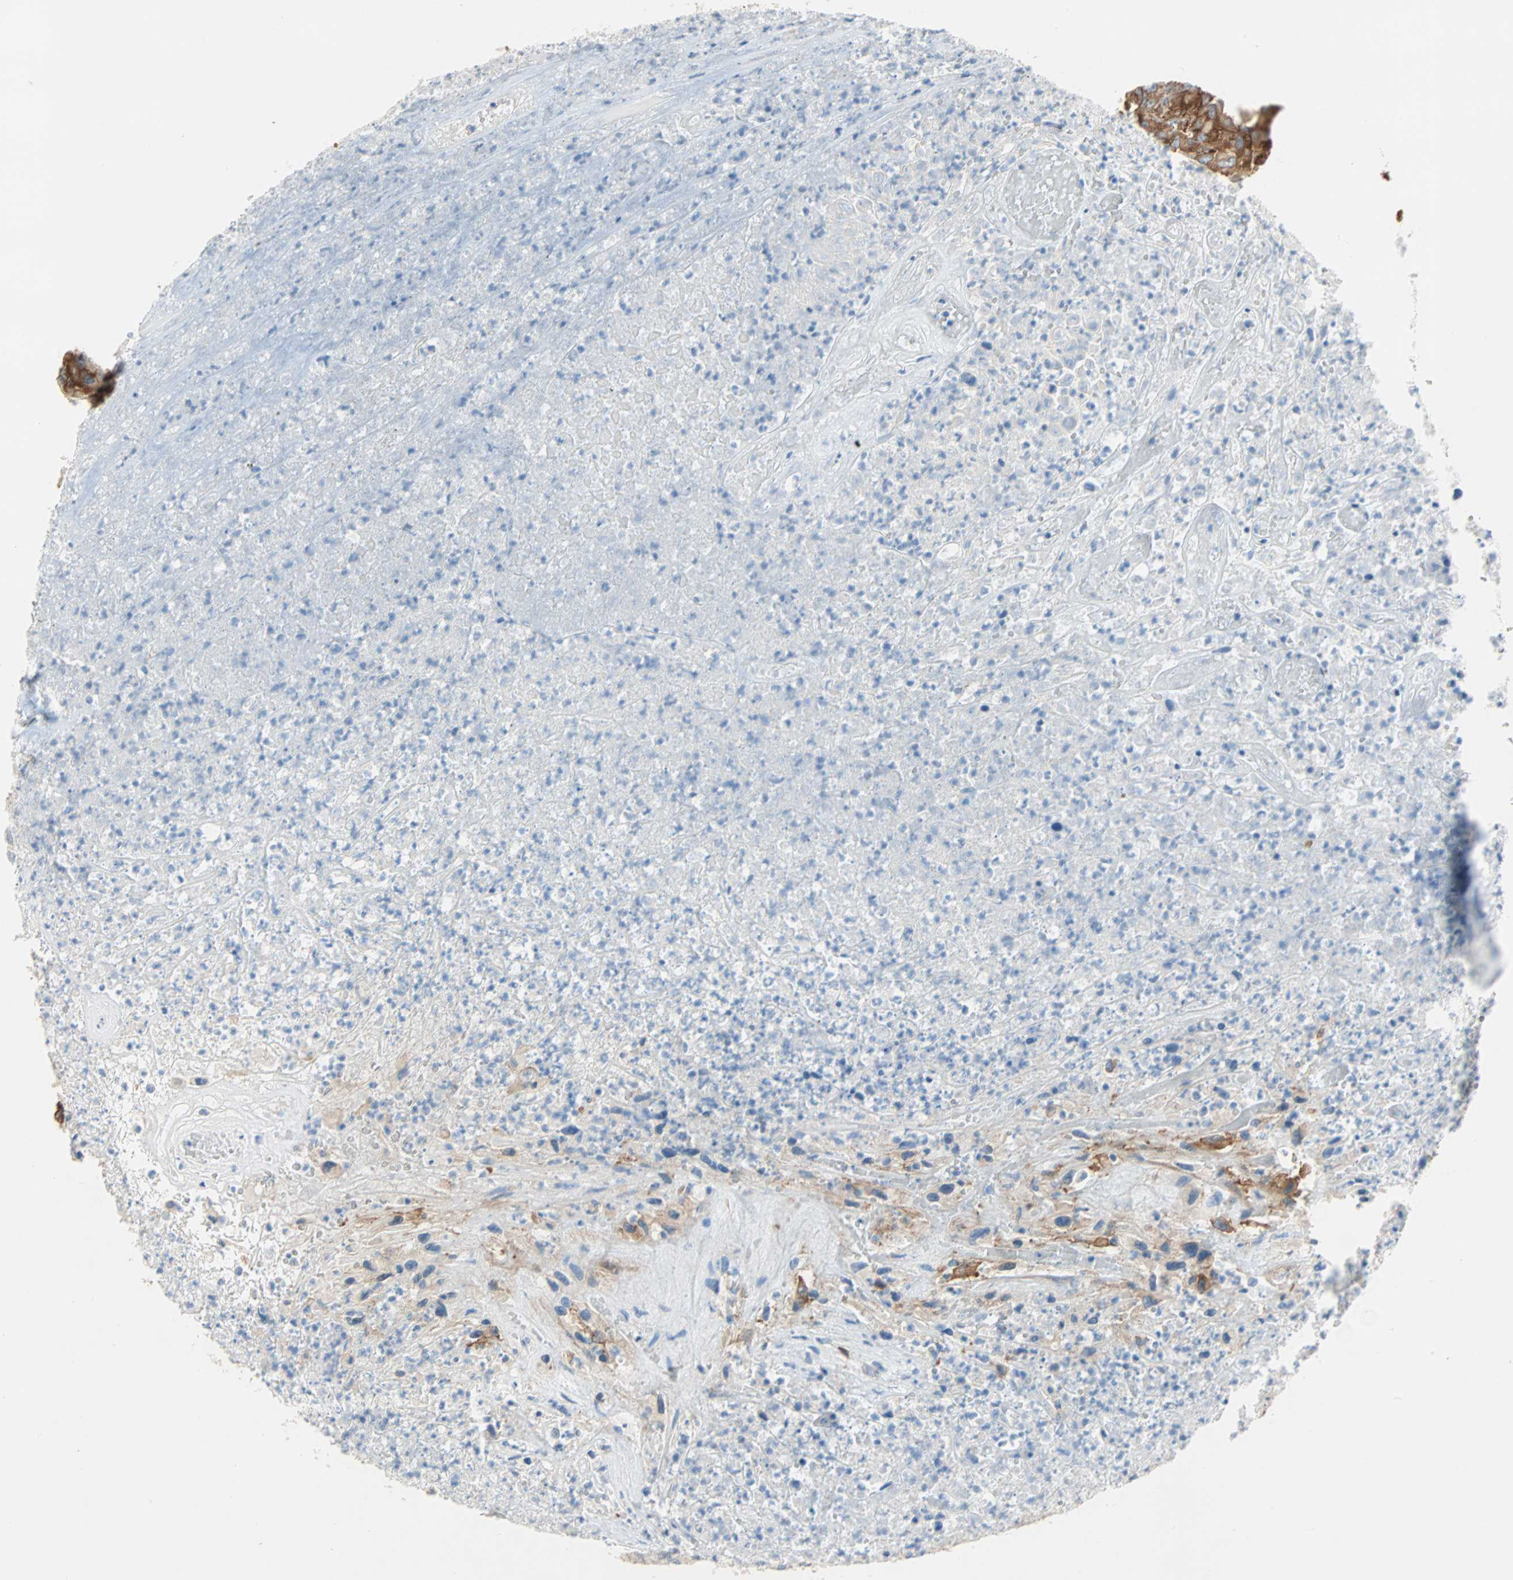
{"staining": {"intensity": "weak", "quantity": ">75%", "location": "cytoplasmic/membranous"}, "tissue": "urothelial cancer", "cell_type": "Tumor cells", "image_type": "cancer", "snomed": [{"axis": "morphology", "description": "Urothelial carcinoma, High grade"}, {"axis": "topography", "description": "Urinary bladder"}], "caption": "Immunohistochemistry (DAB) staining of human high-grade urothelial carcinoma reveals weak cytoplasmic/membranous protein expression in approximately >75% of tumor cells. (Stains: DAB (3,3'-diaminobenzidine) in brown, nuclei in blue, Microscopy: brightfield microscopy at high magnification).", "gene": "EPB41L2", "patient": {"sex": "male", "age": 66}}